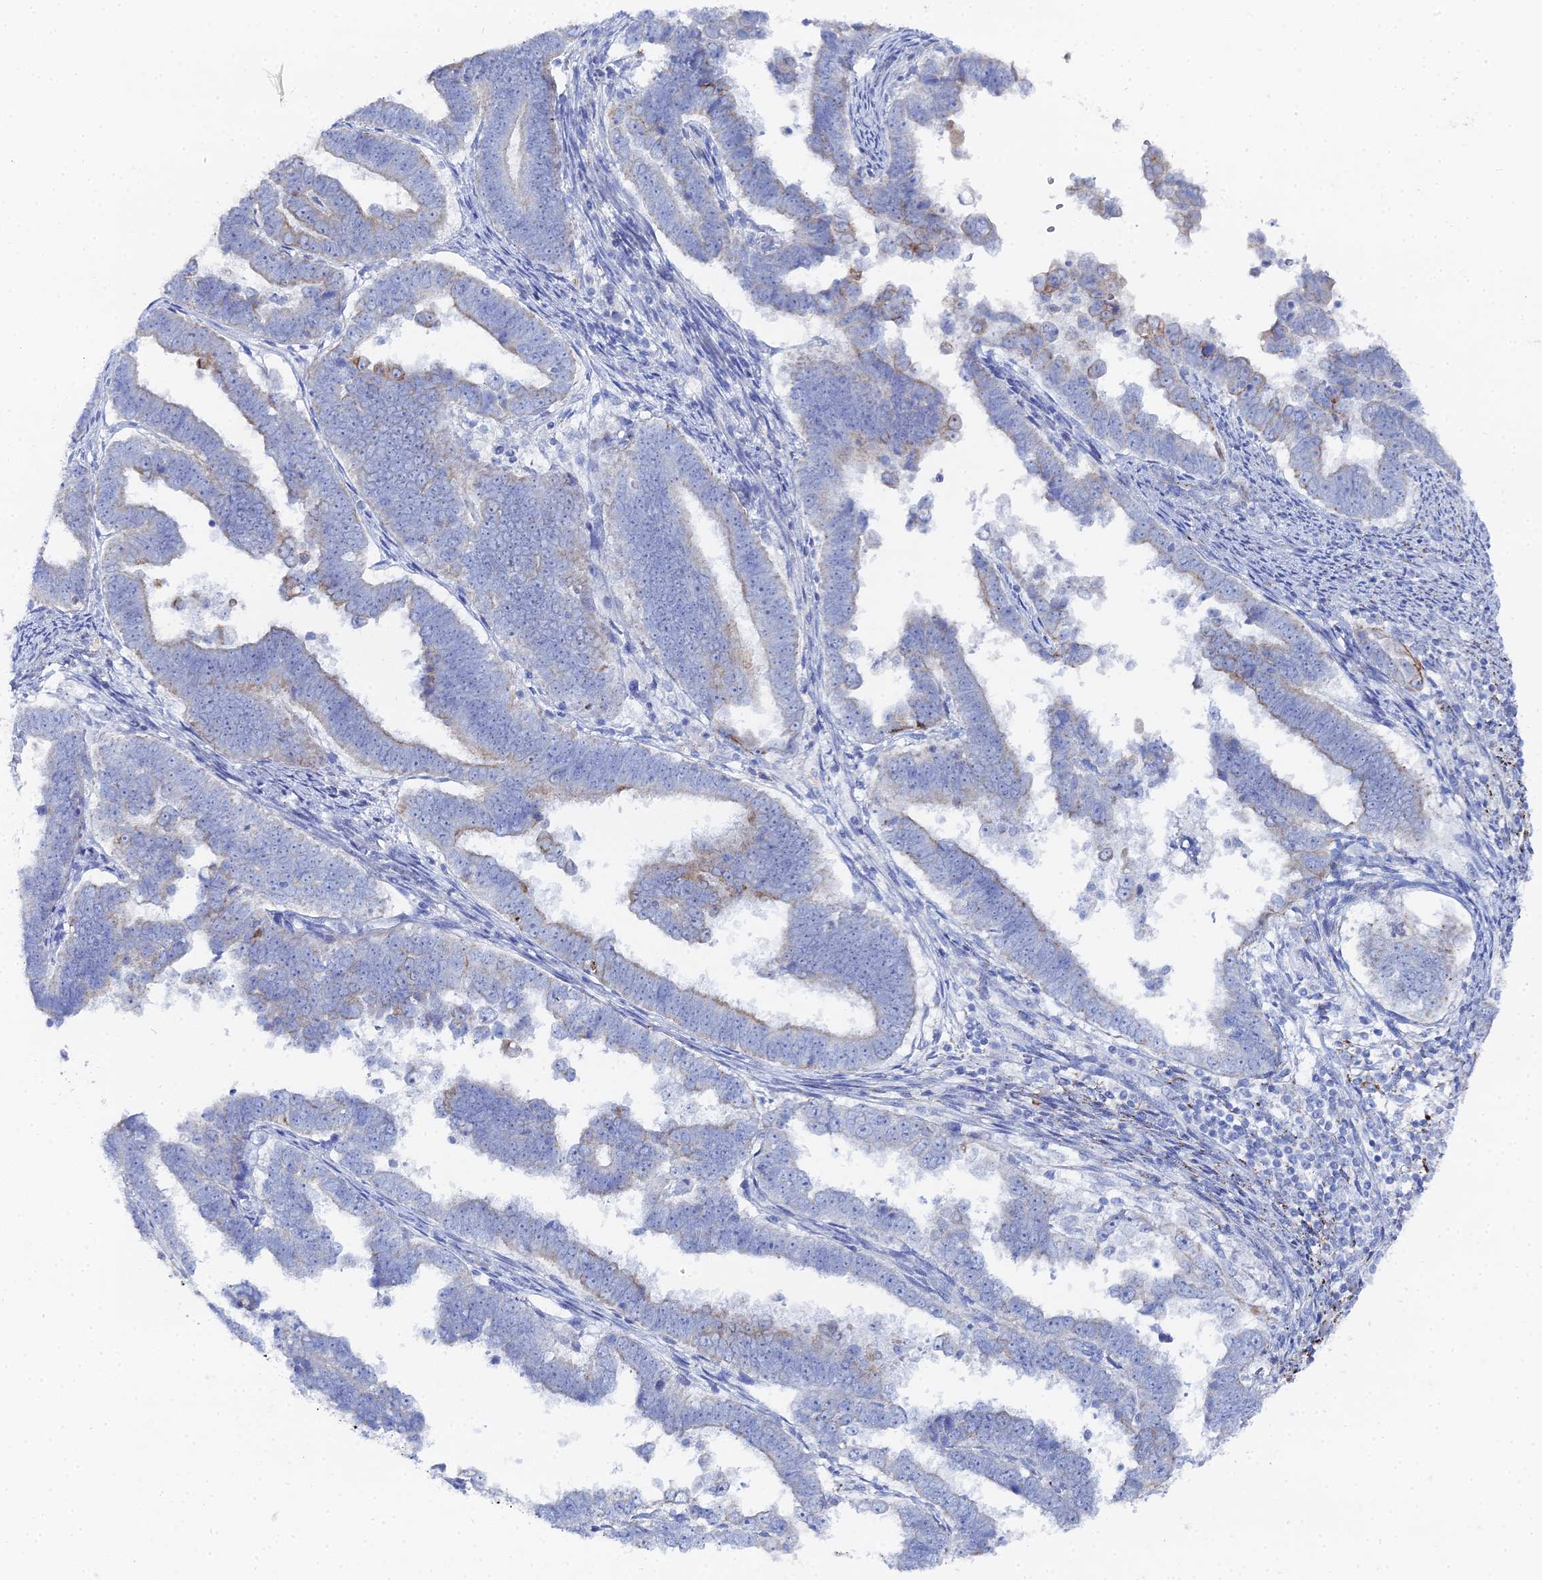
{"staining": {"intensity": "weak", "quantity": "<25%", "location": "cytoplasmic/membranous"}, "tissue": "endometrial cancer", "cell_type": "Tumor cells", "image_type": "cancer", "snomed": [{"axis": "morphology", "description": "Adenocarcinoma, NOS"}, {"axis": "topography", "description": "Endometrium"}], "caption": "Human endometrial cancer (adenocarcinoma) stained for a protein using immunohistochemistry (IHC) reveals no positivity in tumor cells.", "gene": "DHX34", "patient": {"sex": "female", "age": 75}}